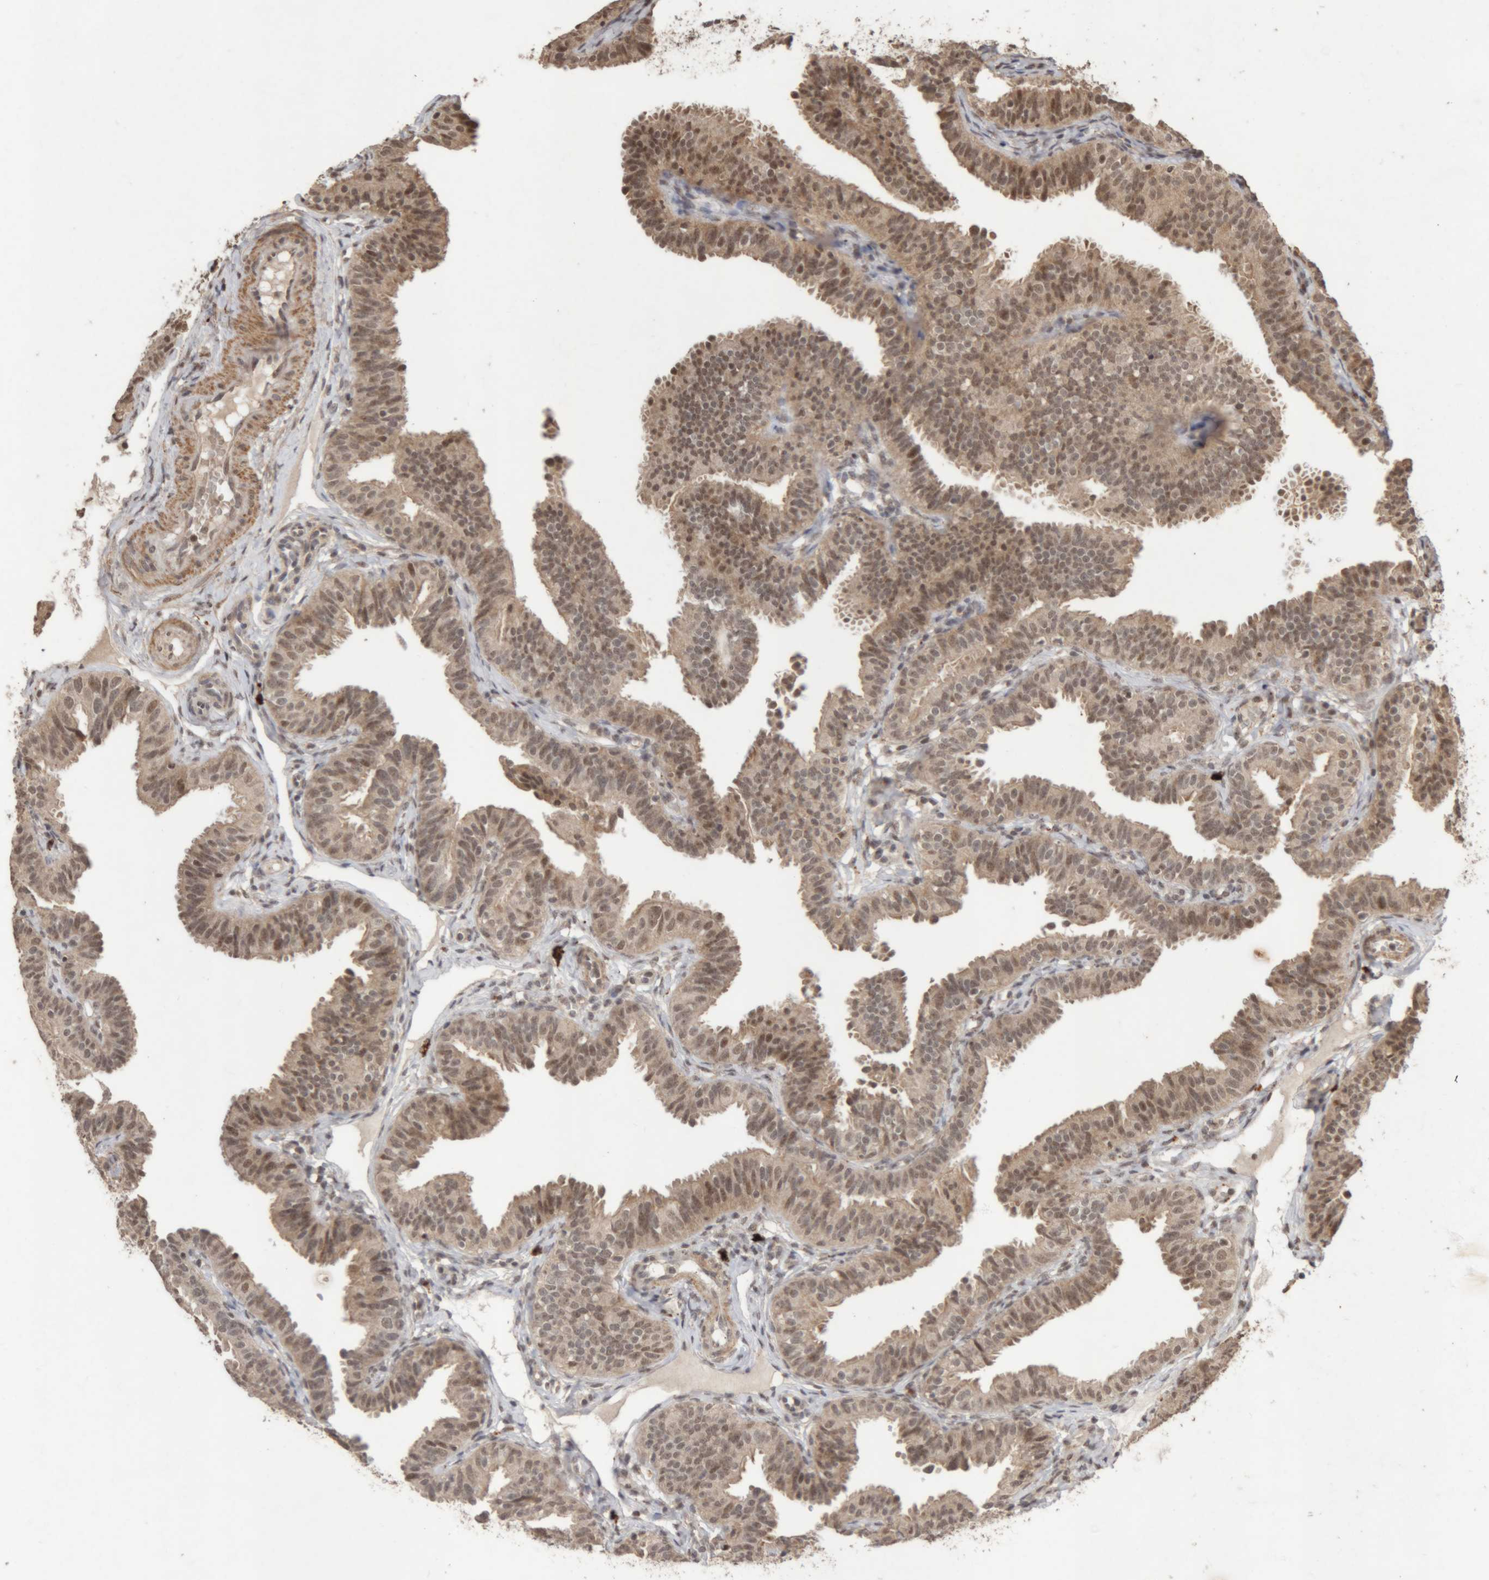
{"staining": {"intensity": "moderate", "quantity": ">75%", "location": "cytoplasmic/membranous,nuclear"}, "tissue": "fallopian tube", "cell_type": "Glandular cells", "image_type": "normal", "snomed": [{"axis": "morphology", "description": "Normal tissue, NOS"}, {"axis": "topography", "description": "Fallopian tube"}], "caption": "Immunohistochemical staining of unremarkable fallopian tube displays medium levels of moderate cytoplasmic/membranous,nuclear expression in approximately >75% of glandular cells. (Stains: DAB in brown, nuclei in blue, Microscopy: brightfield microscopy at high magnification).", "gene": "KEAP1", "patient": {"sex": "female", "age": 35}}